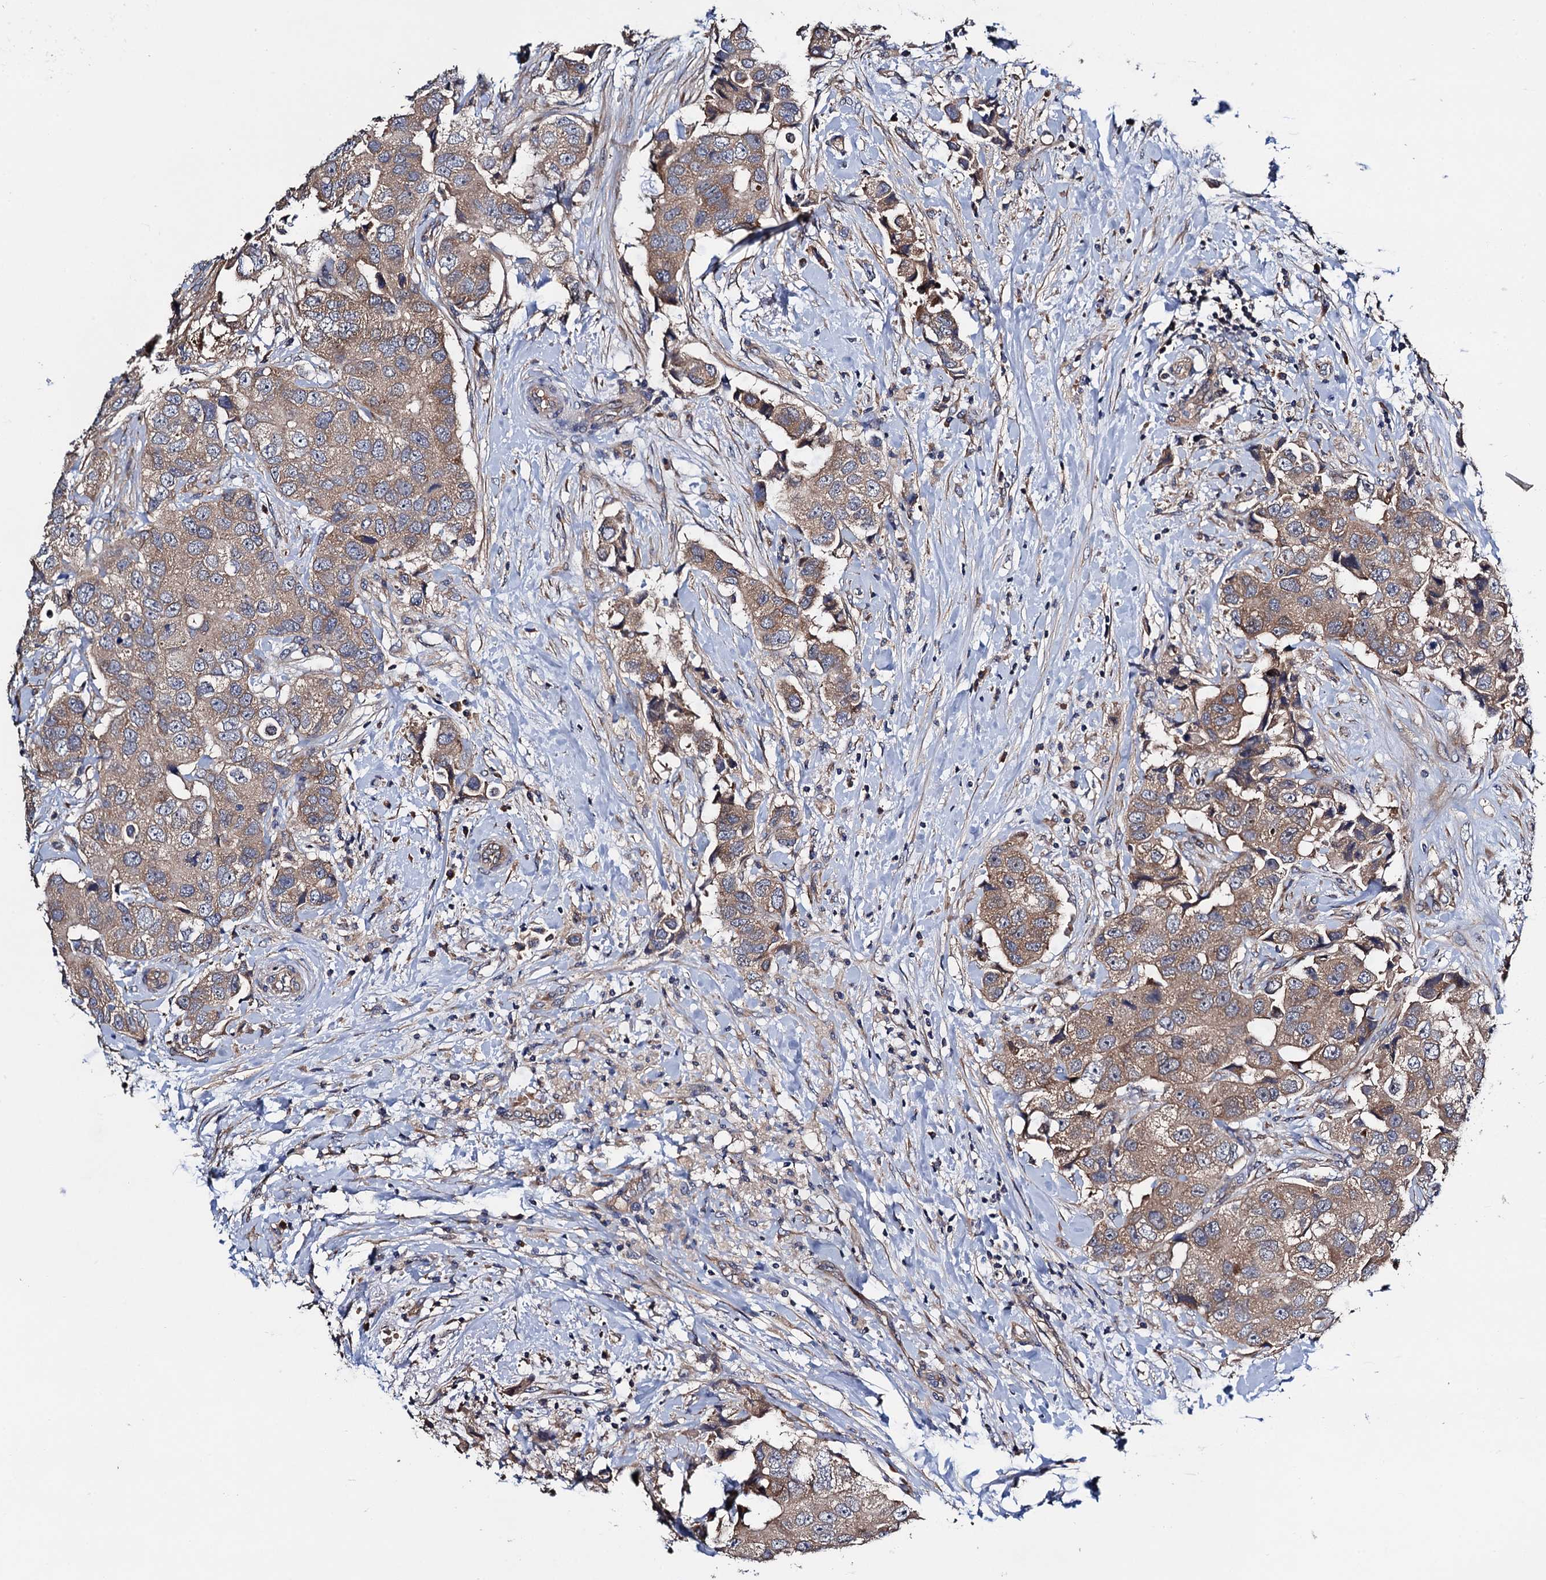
{"staining": {"intensity": "weak", "quantity": ">75%", "location": "cytoplasmic/membranous"}, "tissue": "breast cancer", "cell_type": "Tumor cells", "image_type": "cancer", "snomed": [{"axis": "morphology", "description": "Normal tissue, NOS"}, {"axis": "morphology", "description": "Duct carcinoma"}, {"axis": "topography", "description": "Breast"}], "caption": "A brown stain highlights weak cytoplasmic/membranous staining of a protein in breast invasive ductal carcinoma tumor cells. (IHC, brightfield microscopy, high magnification).", "gene": "TRMT112", "patient": {"sex": "female", "age": 62}}